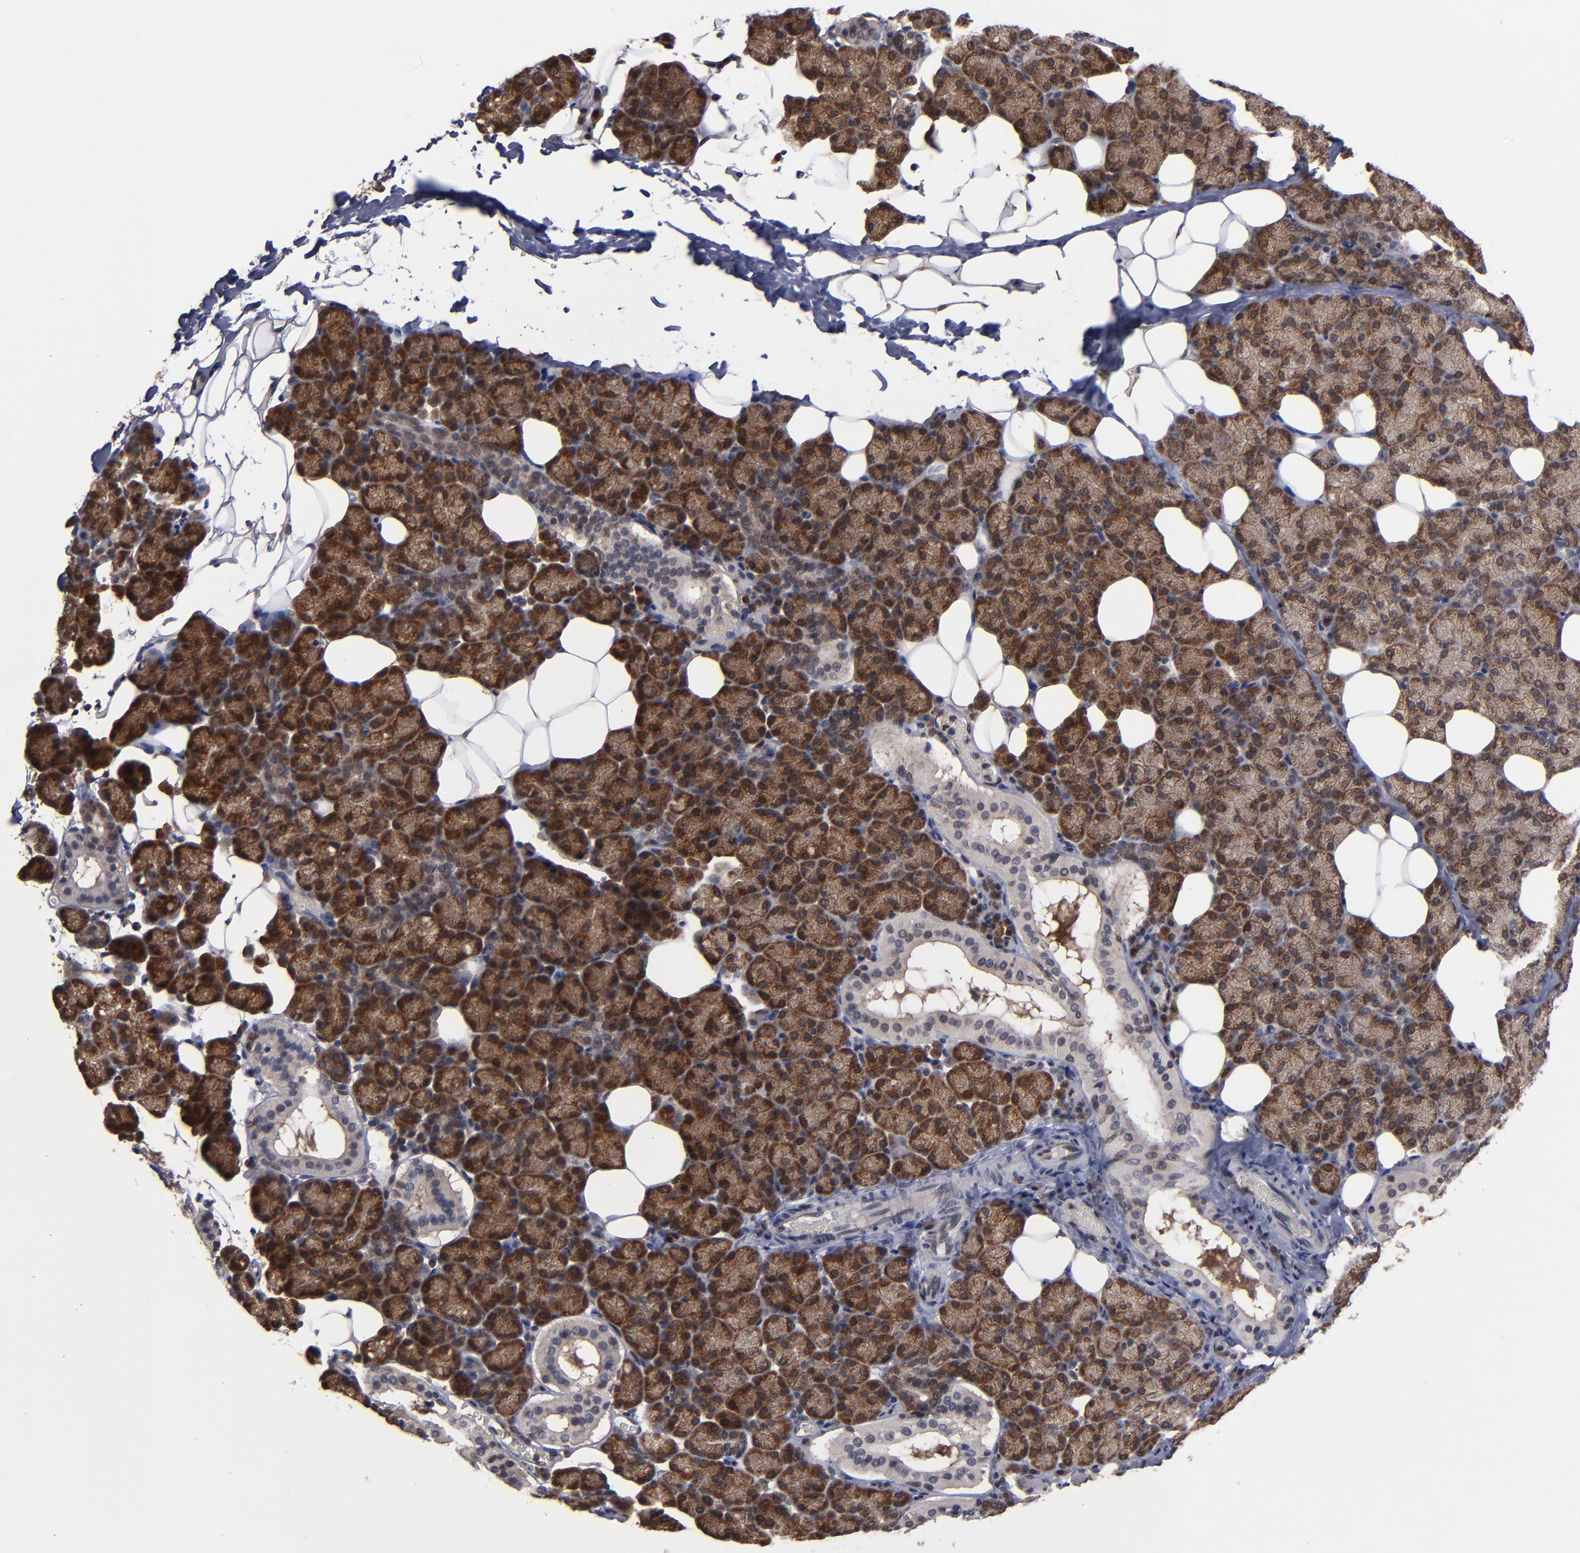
{"staining": {"intensity": "moderate", "quantity": ">75%", "location": "cytoplasmic/membranous"}, "tissue": "salivary gland", "cell_type": "Glandular cells", "image_type": "normal", "snomed": [{"axis": "morphology", "description": "Normal tissue, NOS"}, {"axis": "topography", "description": "Lymph node"}, {"axis": "topography", "description": "Salivary gland"}], "caption": "Immunohistochemical staining of unremarkable human salivary gland displays medium levels of moderate cytoplasmic/membranous staining in approximately >75% of glandular cells.", "gene": "ALG13", "patient": {"sex": "male", "age": 8}}